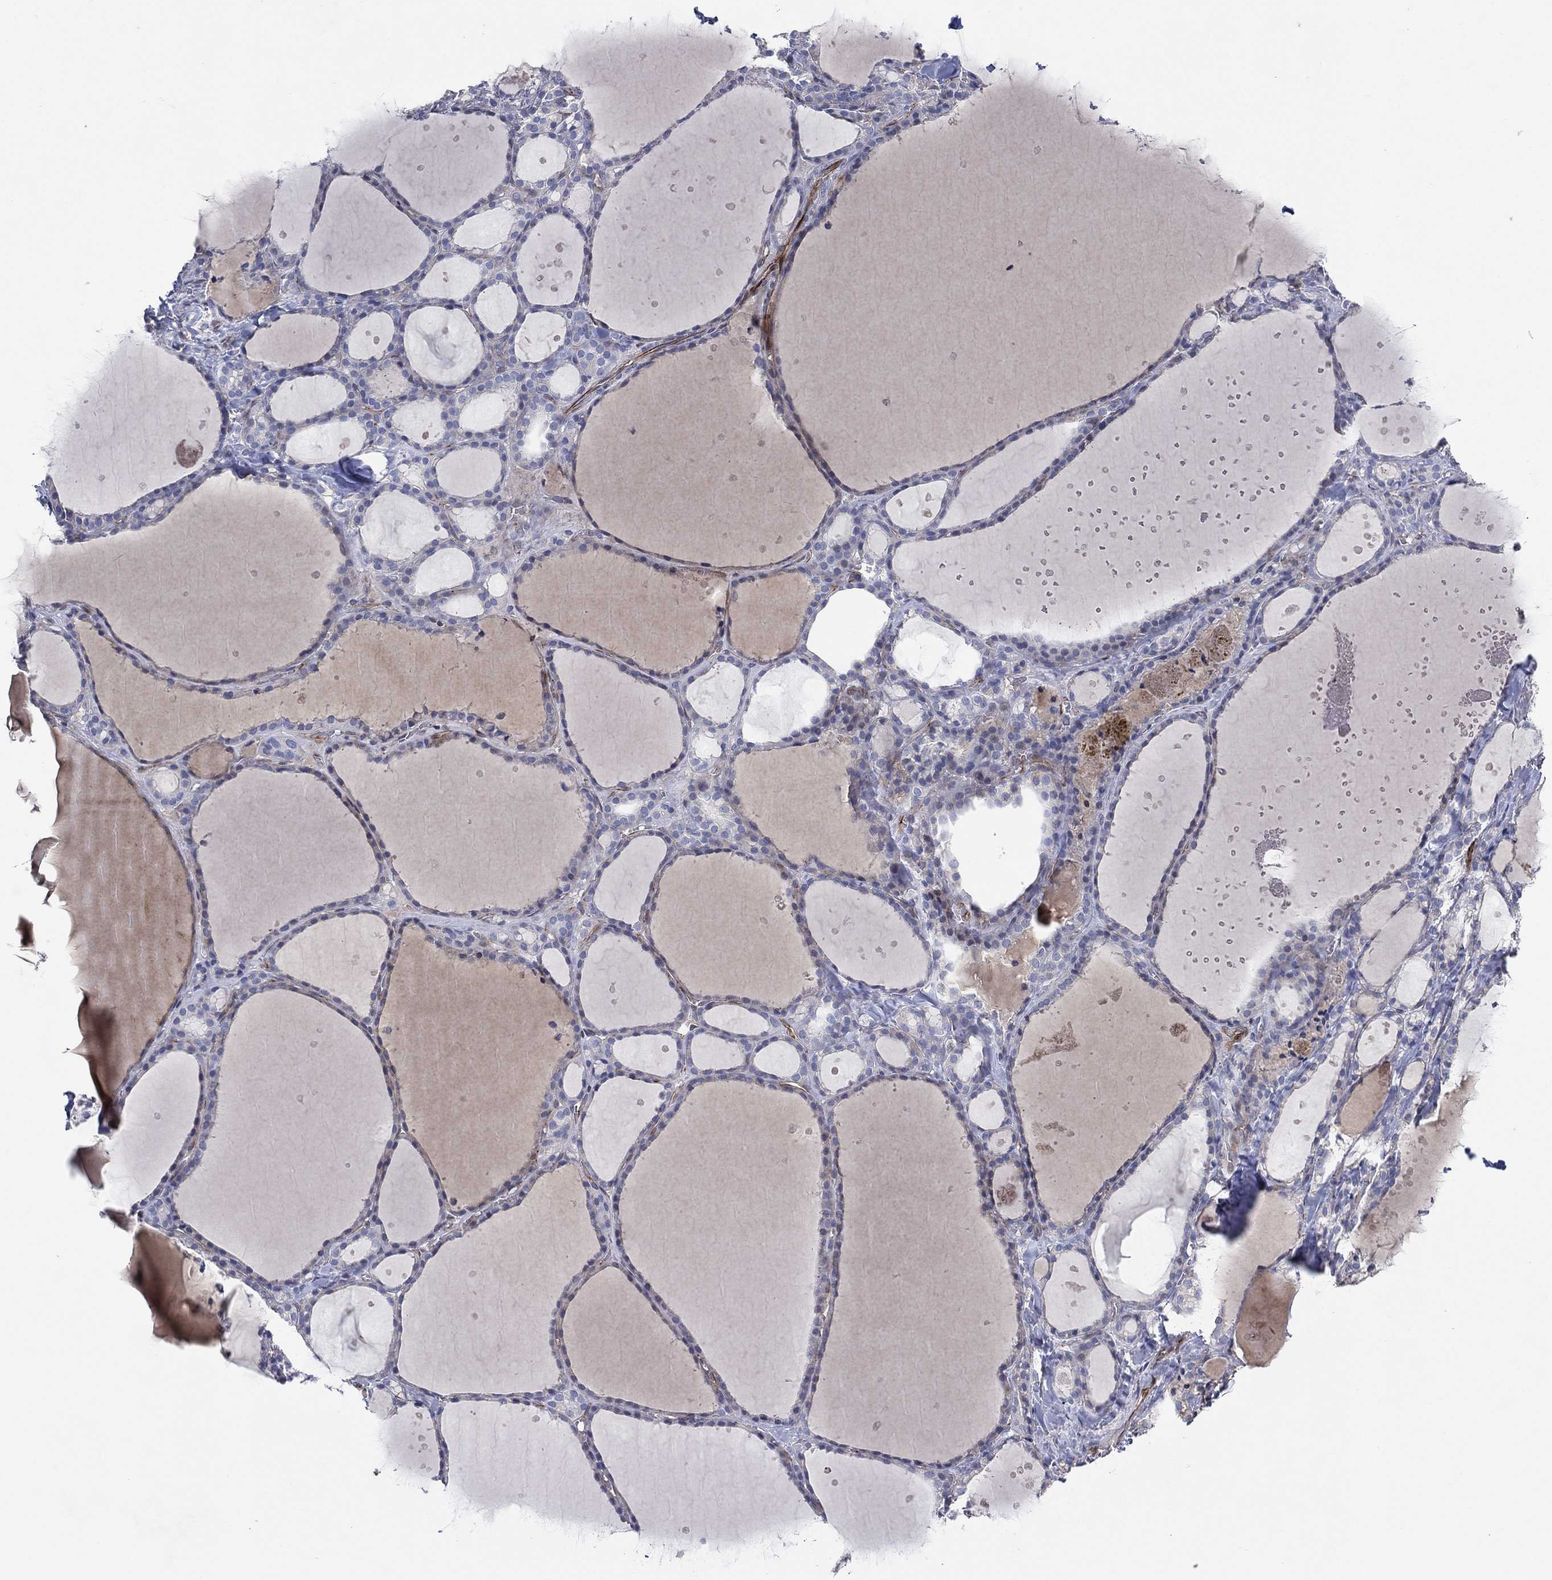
{"staining": {"intensity": "negative", "quantity": "none", "location": "none"}, "tissue": "thyroid gland", "cell_type": "Glandular cells", "image_type": "normal", "snomed": [{"axis": "morphology", "description": "Normal tissue, NOS"}, {"axis": "topography", "description": "Thyroid gland"}], "caption": "Thyroid gland stained for a protein using IHC exhibits no expression glandular cells.", "gene": "FLI1", "patient": {"sex": "male", "age": 68}}